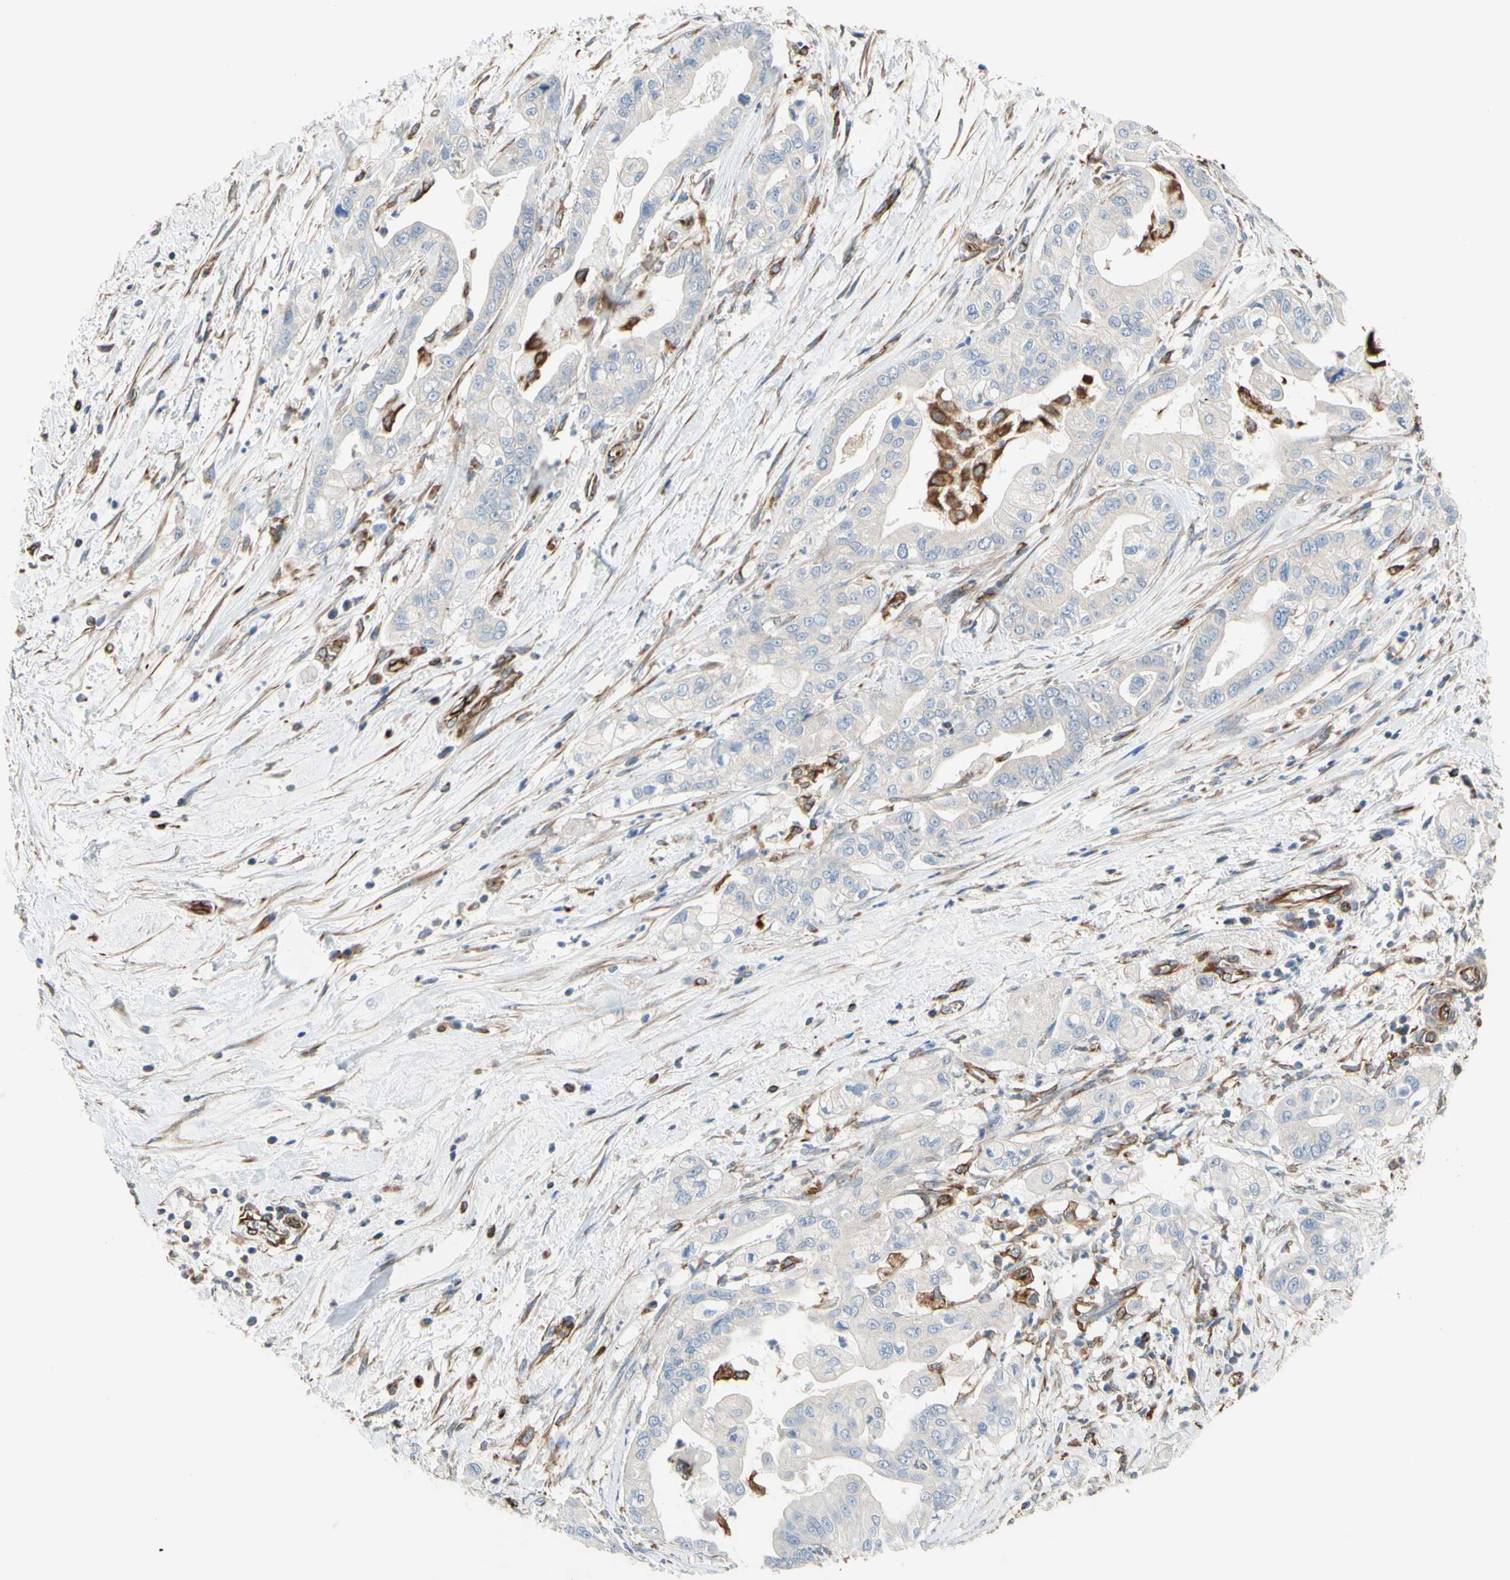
{"staining": {"intensity": "negative", "quantity": "none", "location": "none"}, "tissue": "pancreatic cancer", "cell_type": "Tumor cells", "image_type": "cancer", "snomed": [{"axis": "morphology", "description": "Adenocarcinoma, NOS"}, {"axis": "topography", "description": "Pancreas"}], "caption": "IHC of human pancreatic cancer shows no staining in tumor cells. (Immunohistochemistry (ihc), brightfield microscopy, high magnification).", "gene": "TRAF2", "patient": {"sex": "female", "age": 75}}